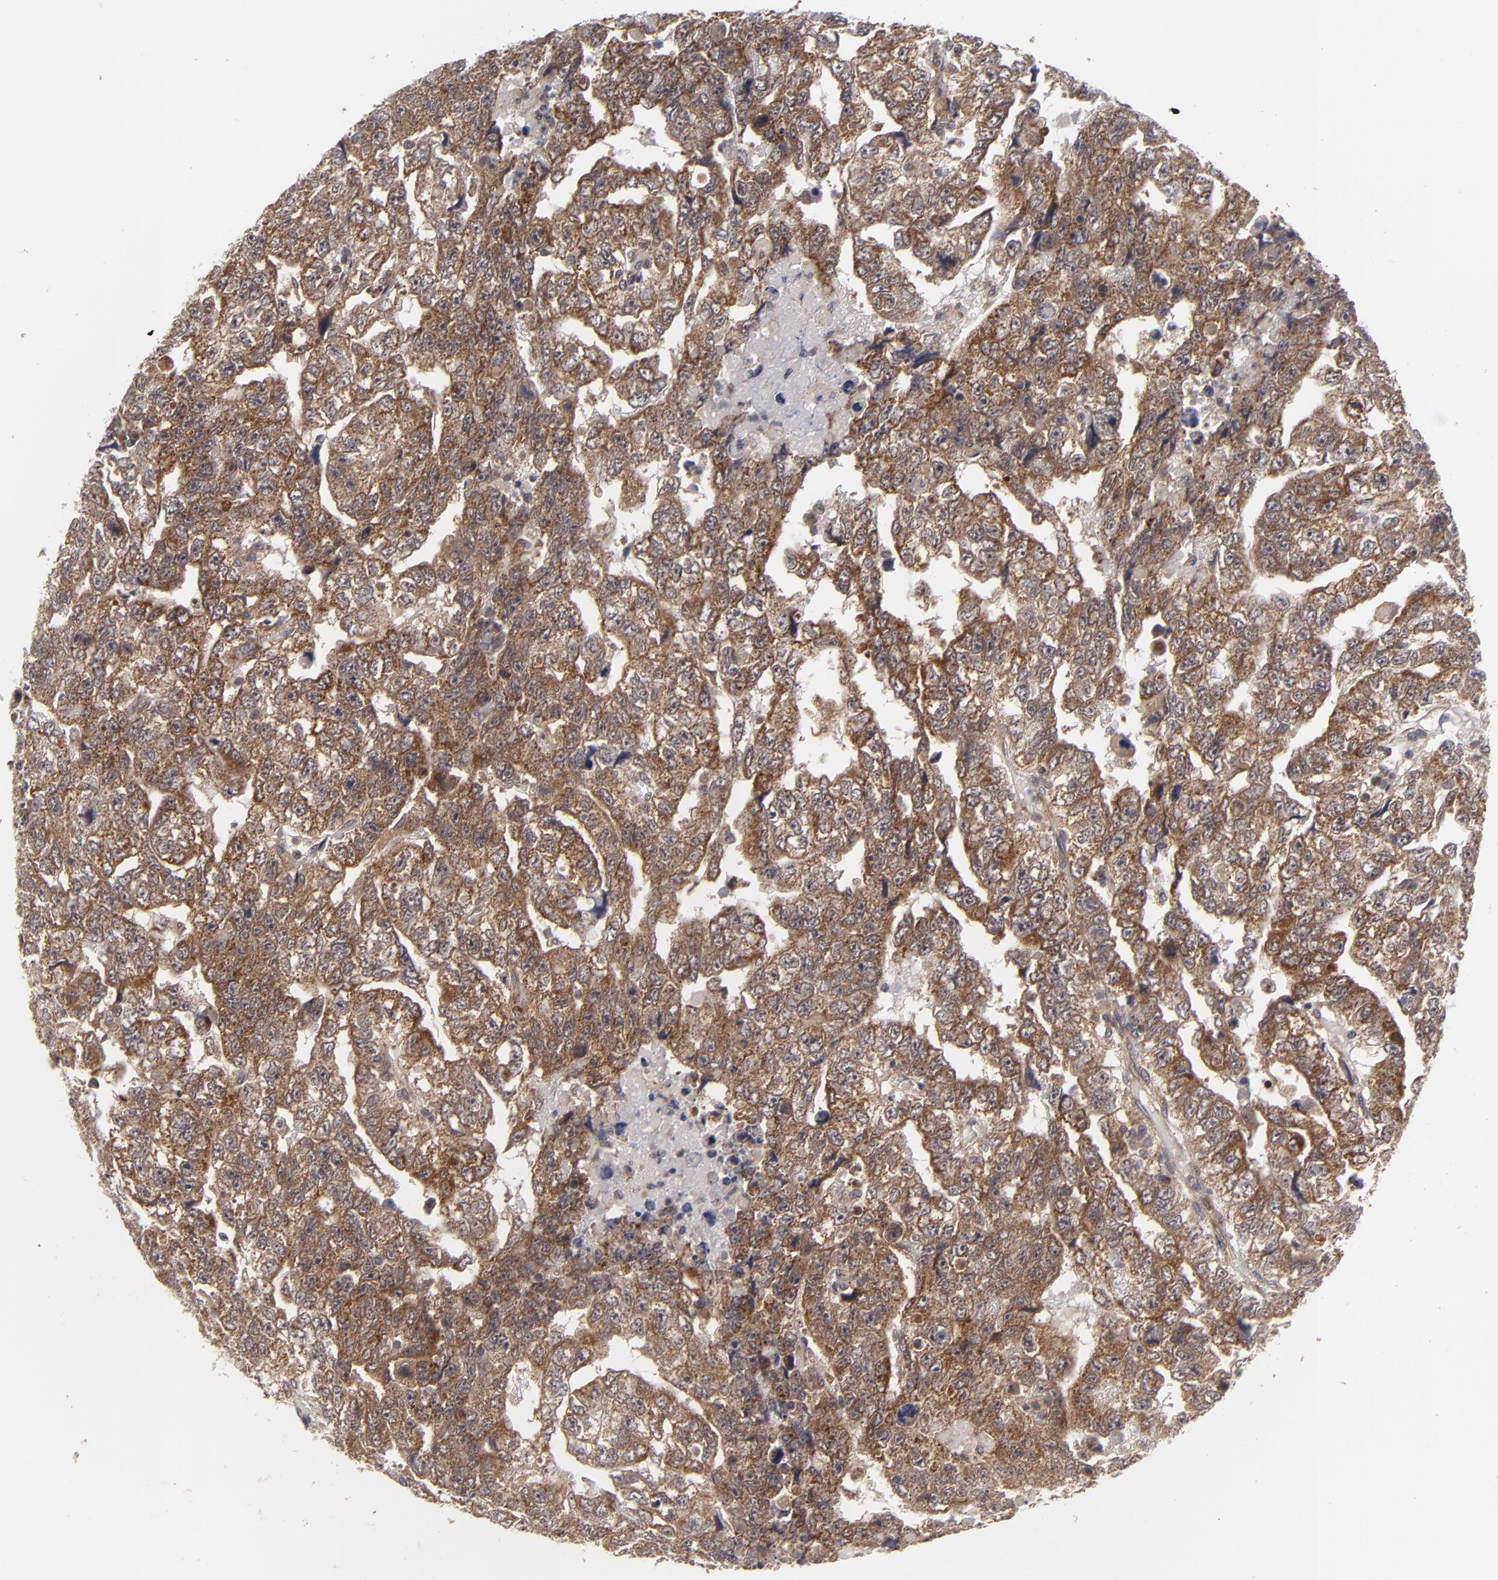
{"staining": {"intensity": "moderate", "quantity": ">75%", "location": "cytoplasmic/membranous"}, "tissue": "testis cancer", "cell_type": "Tumor cells", "image_type": "cancer", "snomed": [{"axis": "morphology", "description": "Carcinoma, Embryonal, NOS"}, {"axis": "topography", "description": "Testis"}], "caption": "Moderate cytoplasmic/membranous staining for a protein is seen in approximately >75% of tumor cells of testis cancer (embryonal carcinoma) using immunohistochemistry.", "gene": "BMP6", "patient": {"sex": "male", "age": 36}}